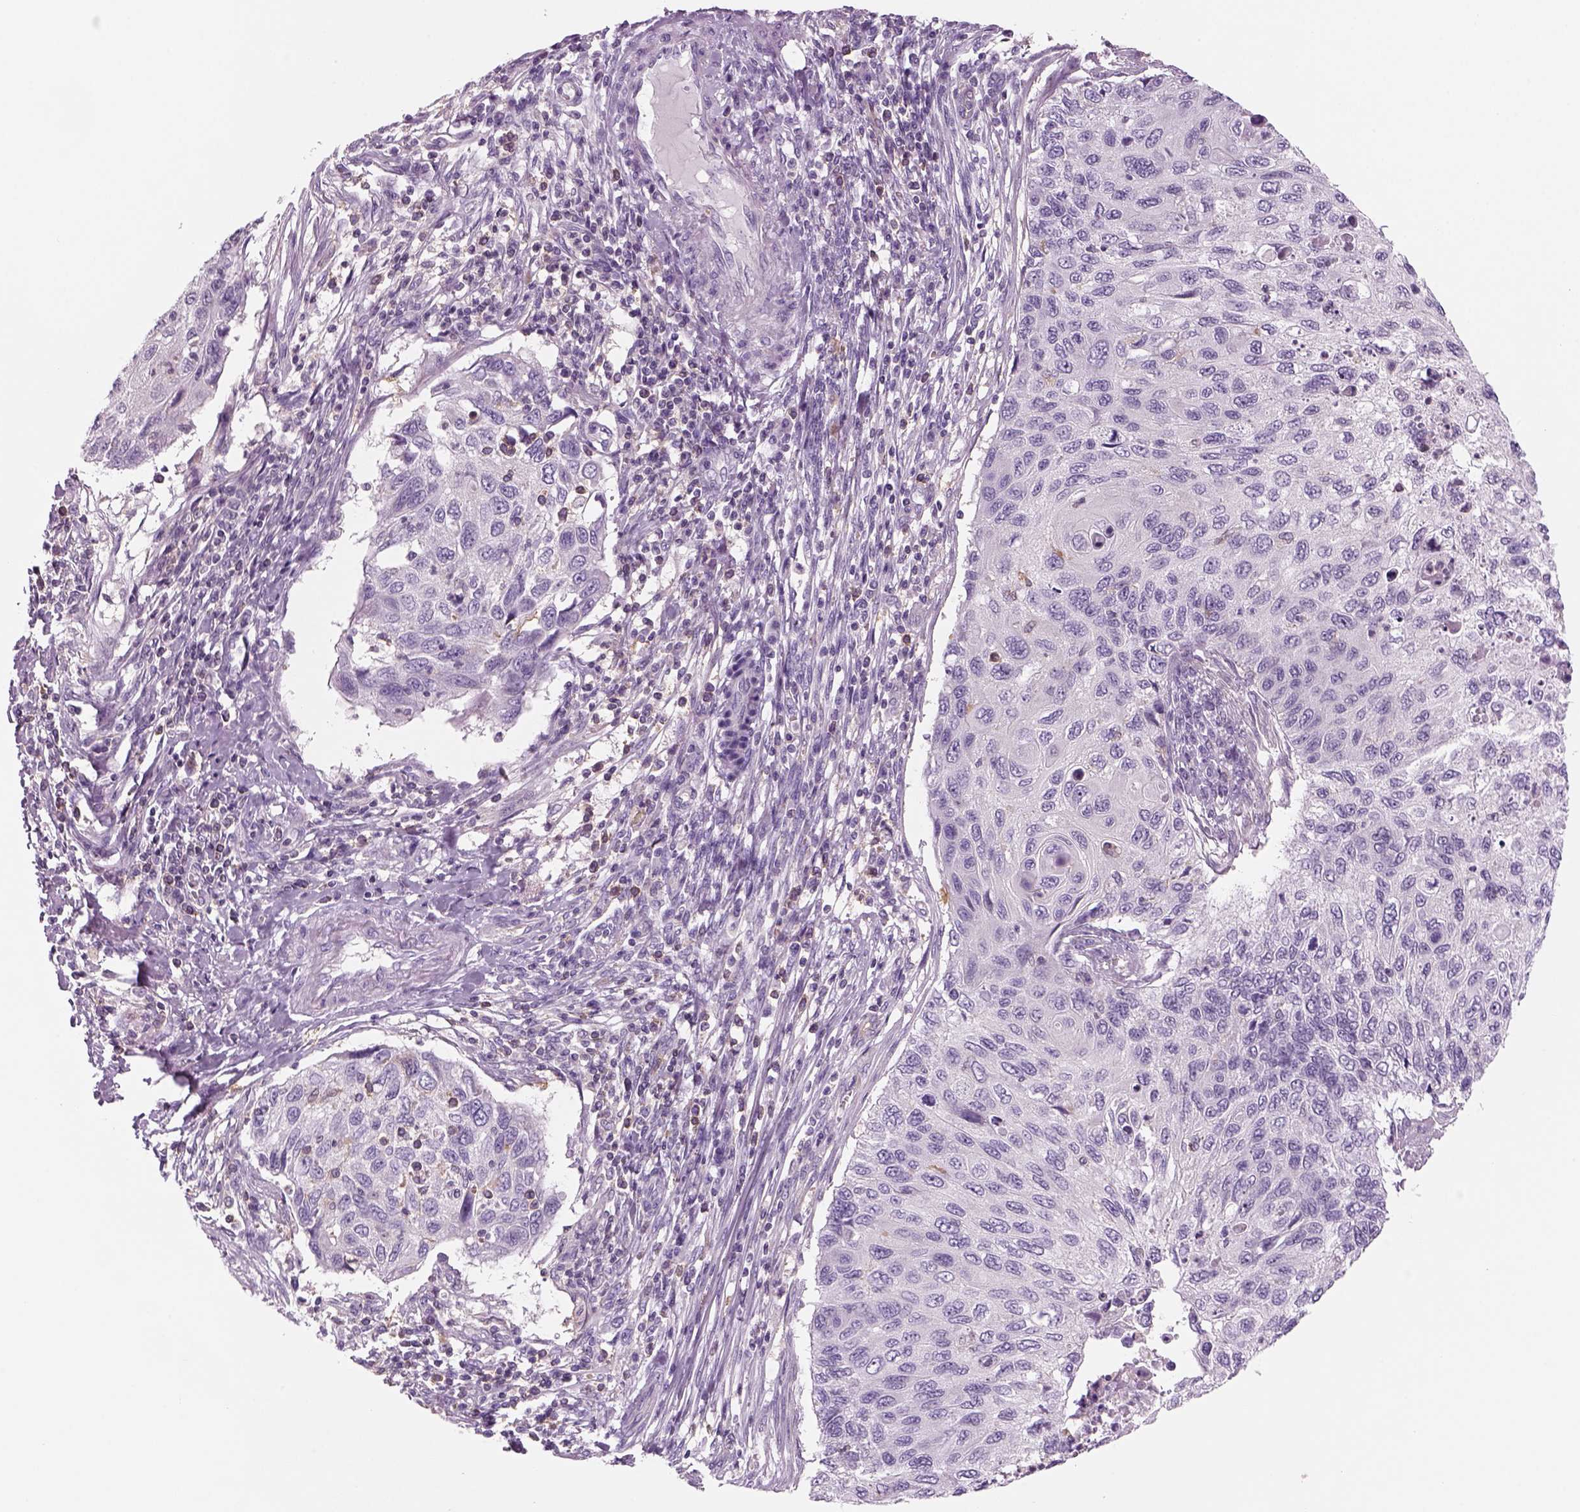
{"staining": {"intensity": "negative", "quantity": "none", "location": "none"}, "tissue": "cervical cancer", "cell_type": "Tumor cells", "image_type": "cancer", "snomed": [{"axis": "morphology", "description": "Squamous cell carcinoma, NOS"}, {"axis": "topography", "description": "Cervix"}], "caption": "Cervical cancer (squamous cell carcinoma) was stained to show a protein in brown. There is no significant expression in tumor cells.", "gene": "SLC1A7", "patient": {"sex": "female", "age": 70}}